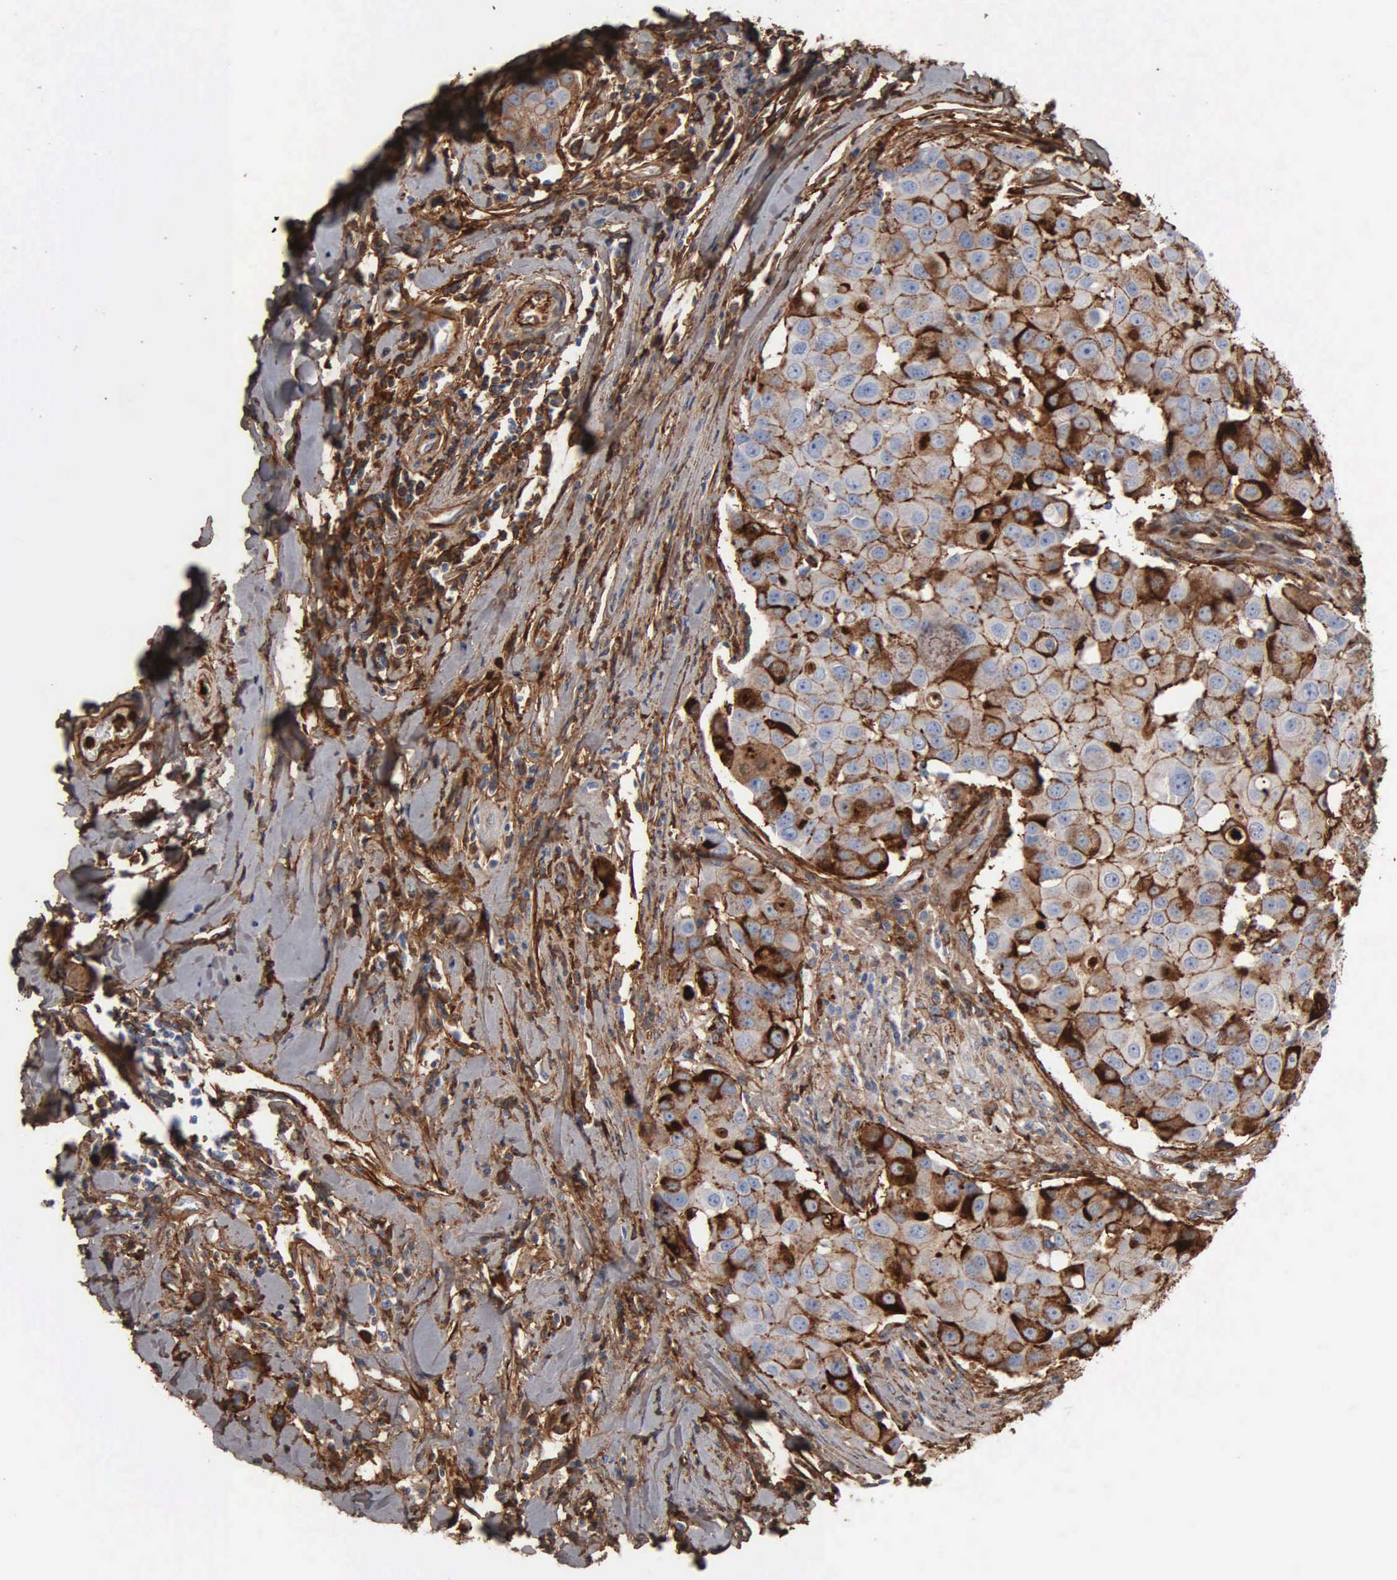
{"staining": {"intensity": "weak", "quantity": "<25%", "location": "cytoplasmic/membranous"}, "tissue": "breast cancer", "cell_type": "Tumor cells", "image_type": "cancer", "snomed": [{"axis": "morphology", "description": "Duct carcinoma"}, {"axis": "topography", "description": "Breast"}], "caption": "A micrograph of human infiltrating ductal carcinoma (breast) is negative for staining in tumor cells. The staining is performed using DAB (3,3'-diaminobenzidine) brown chromogen with nuclei counter-stained in using hematoxylin.", "gene": "FN1", "patient": {"sex": "female", "age": 27}}